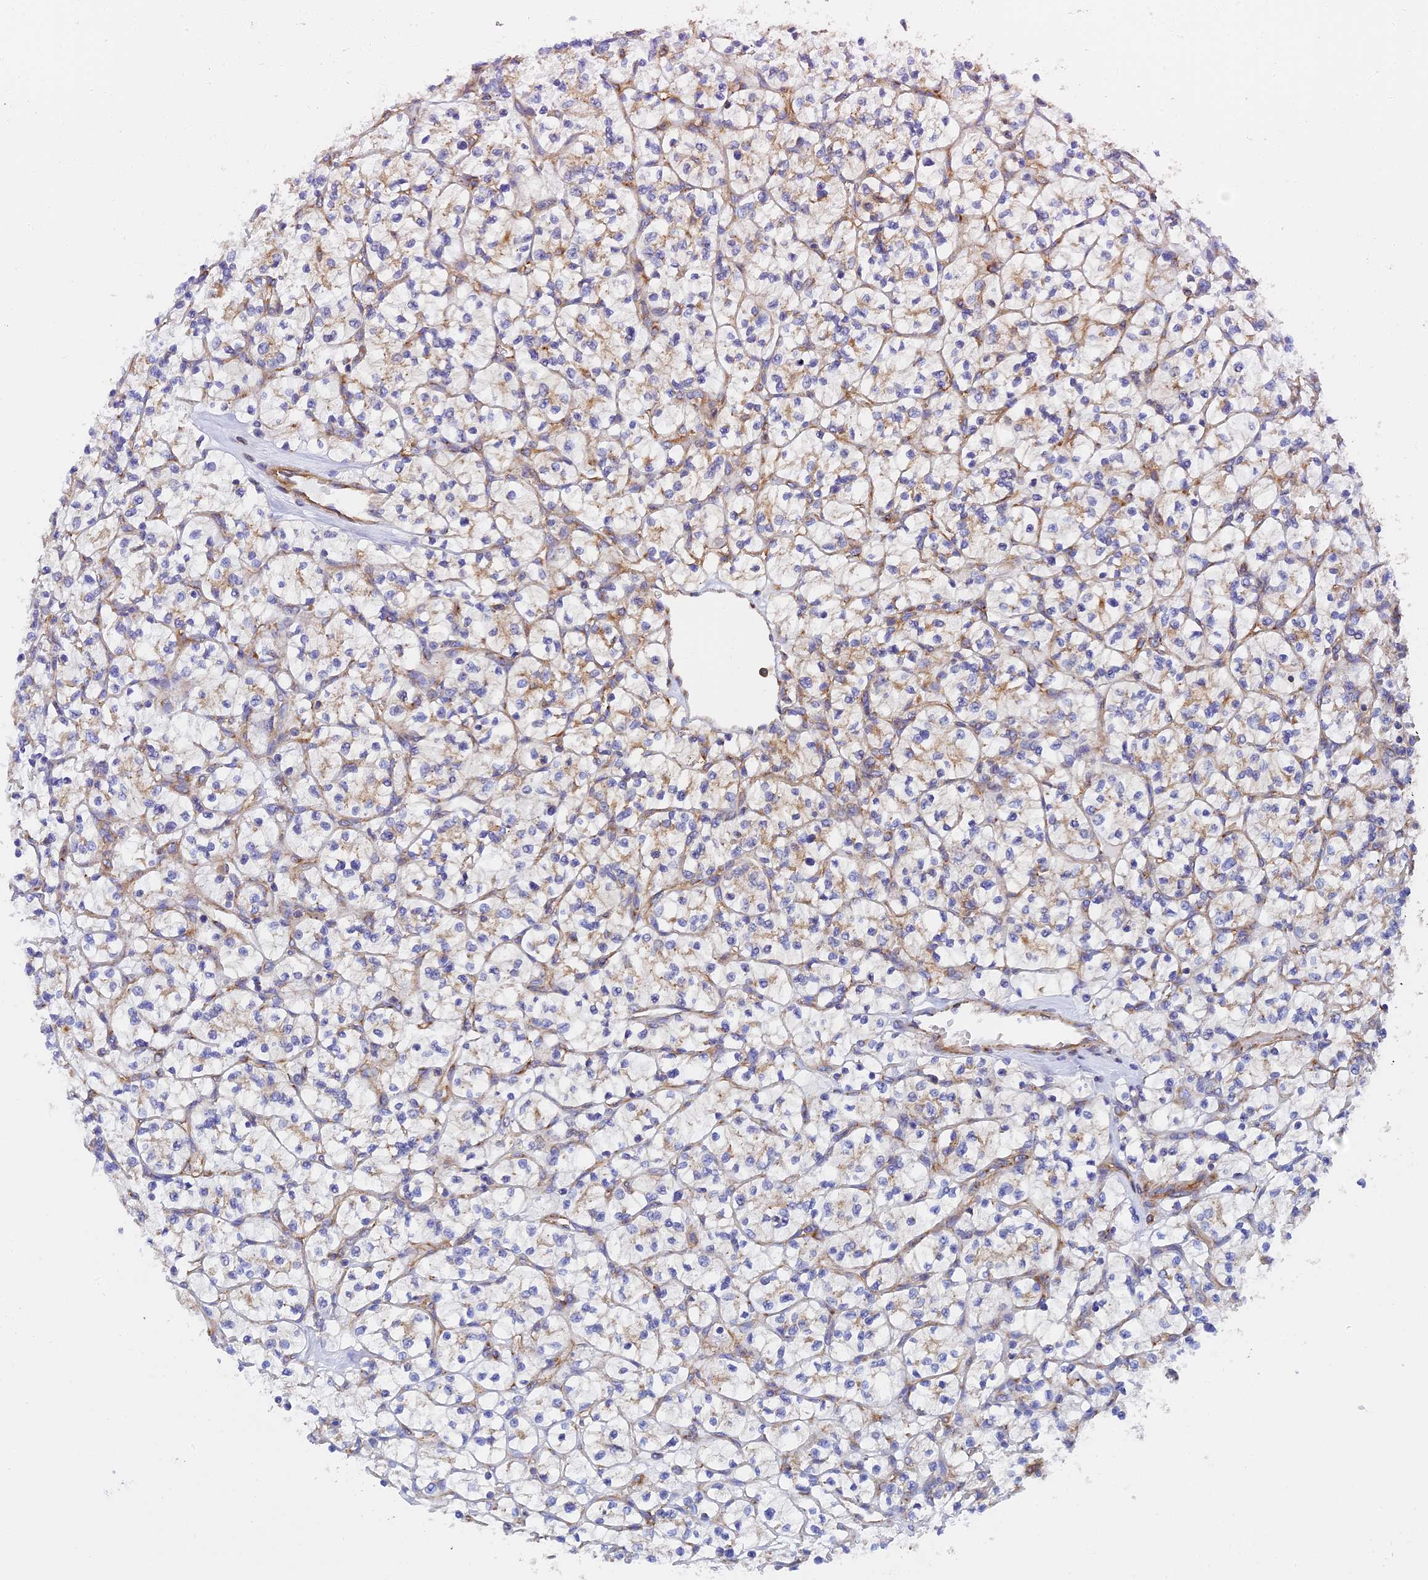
{"staining": {"intensity": "weak", "quantity": "<25%", "location": "cytoplasmic/membranous"}, "tissue": "renal cancer", "cell_type": "Tumor cells", "image_type": "cancer", "snomed": [{"axis": "morphology", "description": "Adenocarcinoma, NOS"}, {"axis": "topography", "description": "Kidney"}], "caption": "There is no significant positivity in tumor cells of adenocarcinoma (renal).", "gene": "DCTN2", "patient": {"sex": "female", "age": 64}}